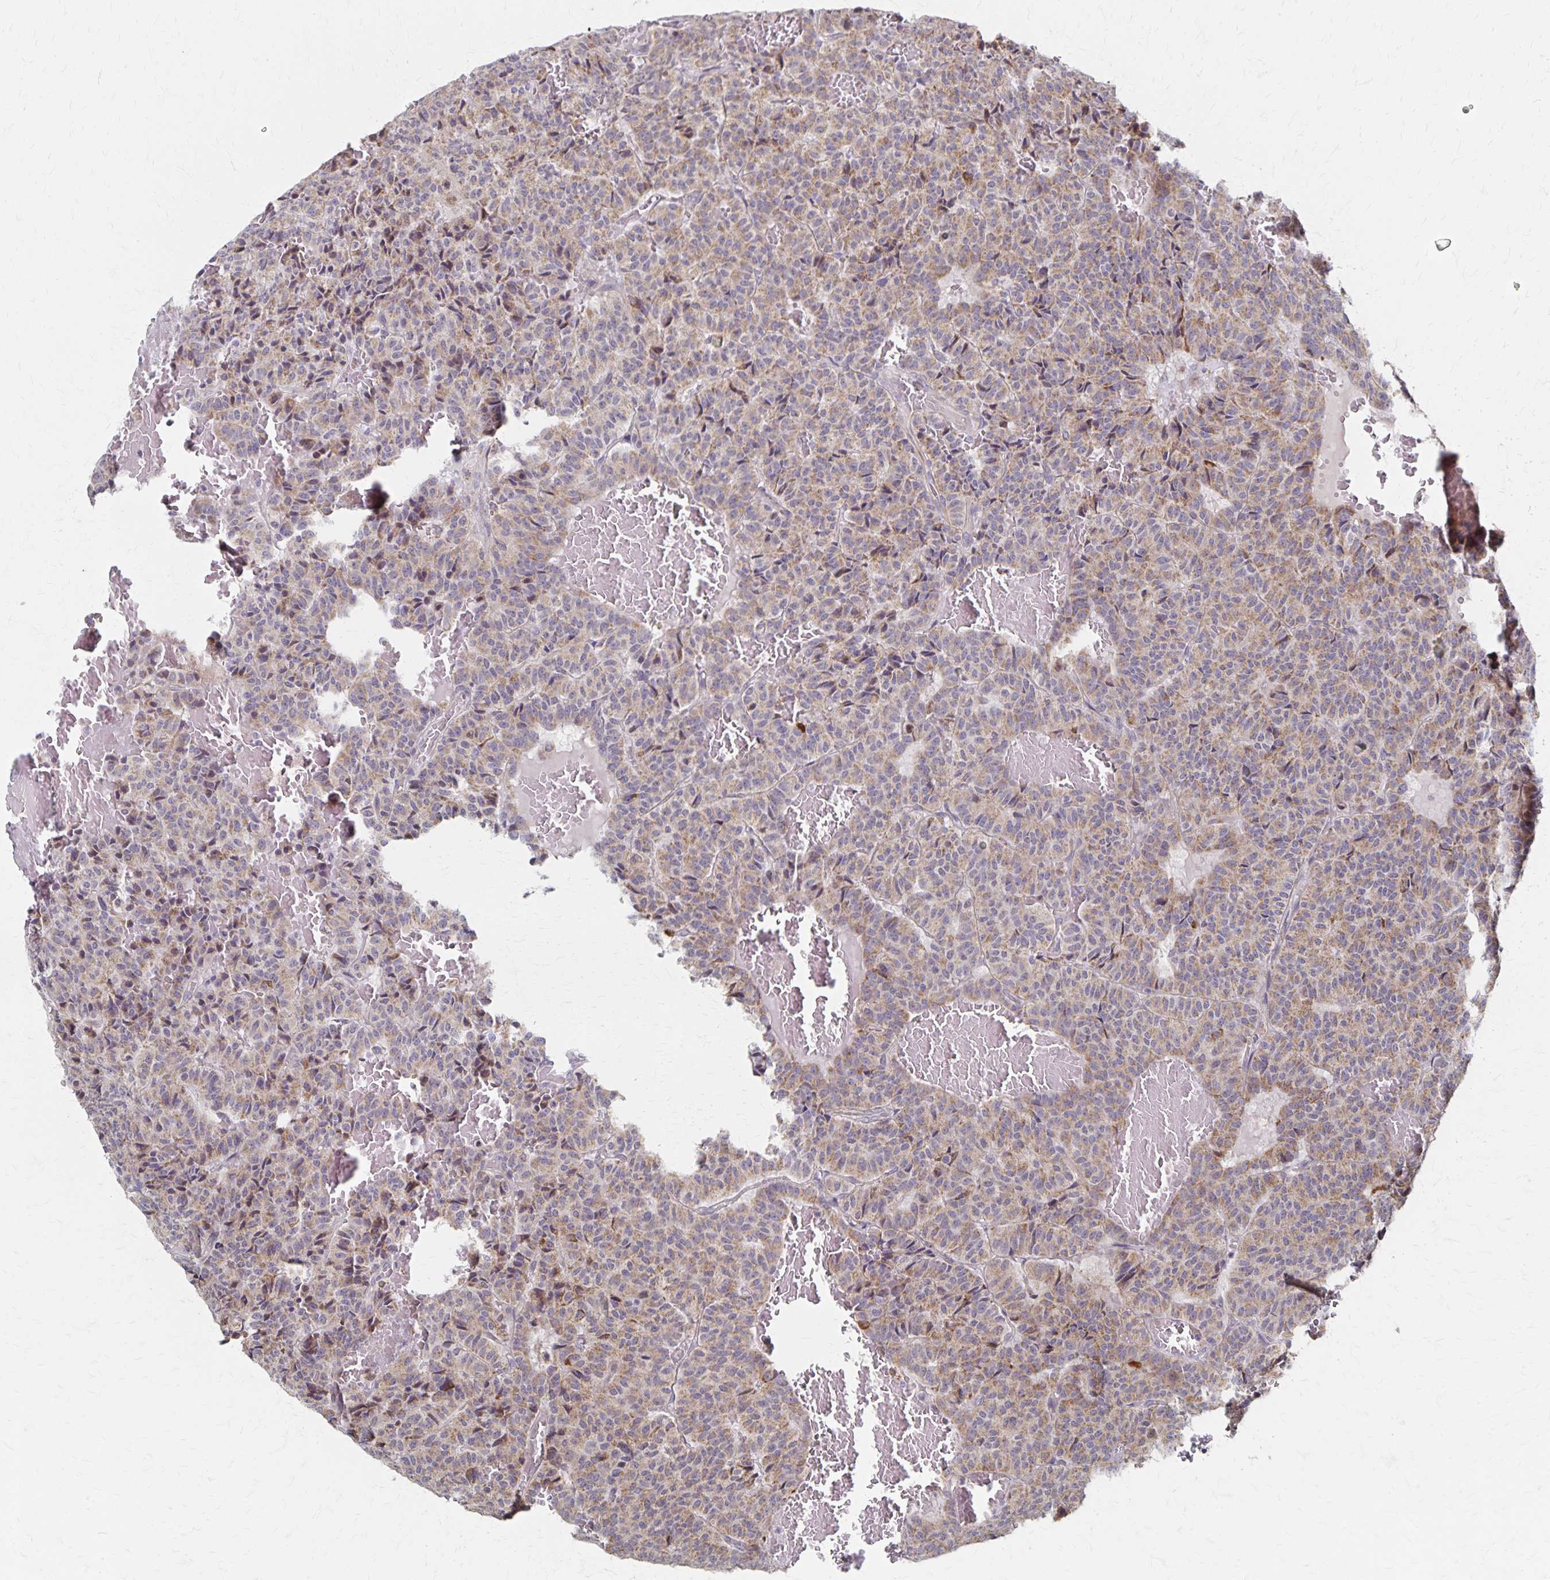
{"staining": {"intensity": "weak", "quantity": ">75%", "location": "cytoplasmic/membranous"}, "tissue": "carcinoid", "cell_type": "Tumor cells", "image_type": "cancer", "snomed": [{"axis": "morphology", "description": "Carcinoid, malignant, NOS"}, {"axis": "topography", "description": "Lung"}], "caption": "Weak cytoplasmic/membranous positivity is present in about >75% of tumor cells in carcinoid.", "gene": "DYRK4", "patient": {"sex": "male", "age": 70}}